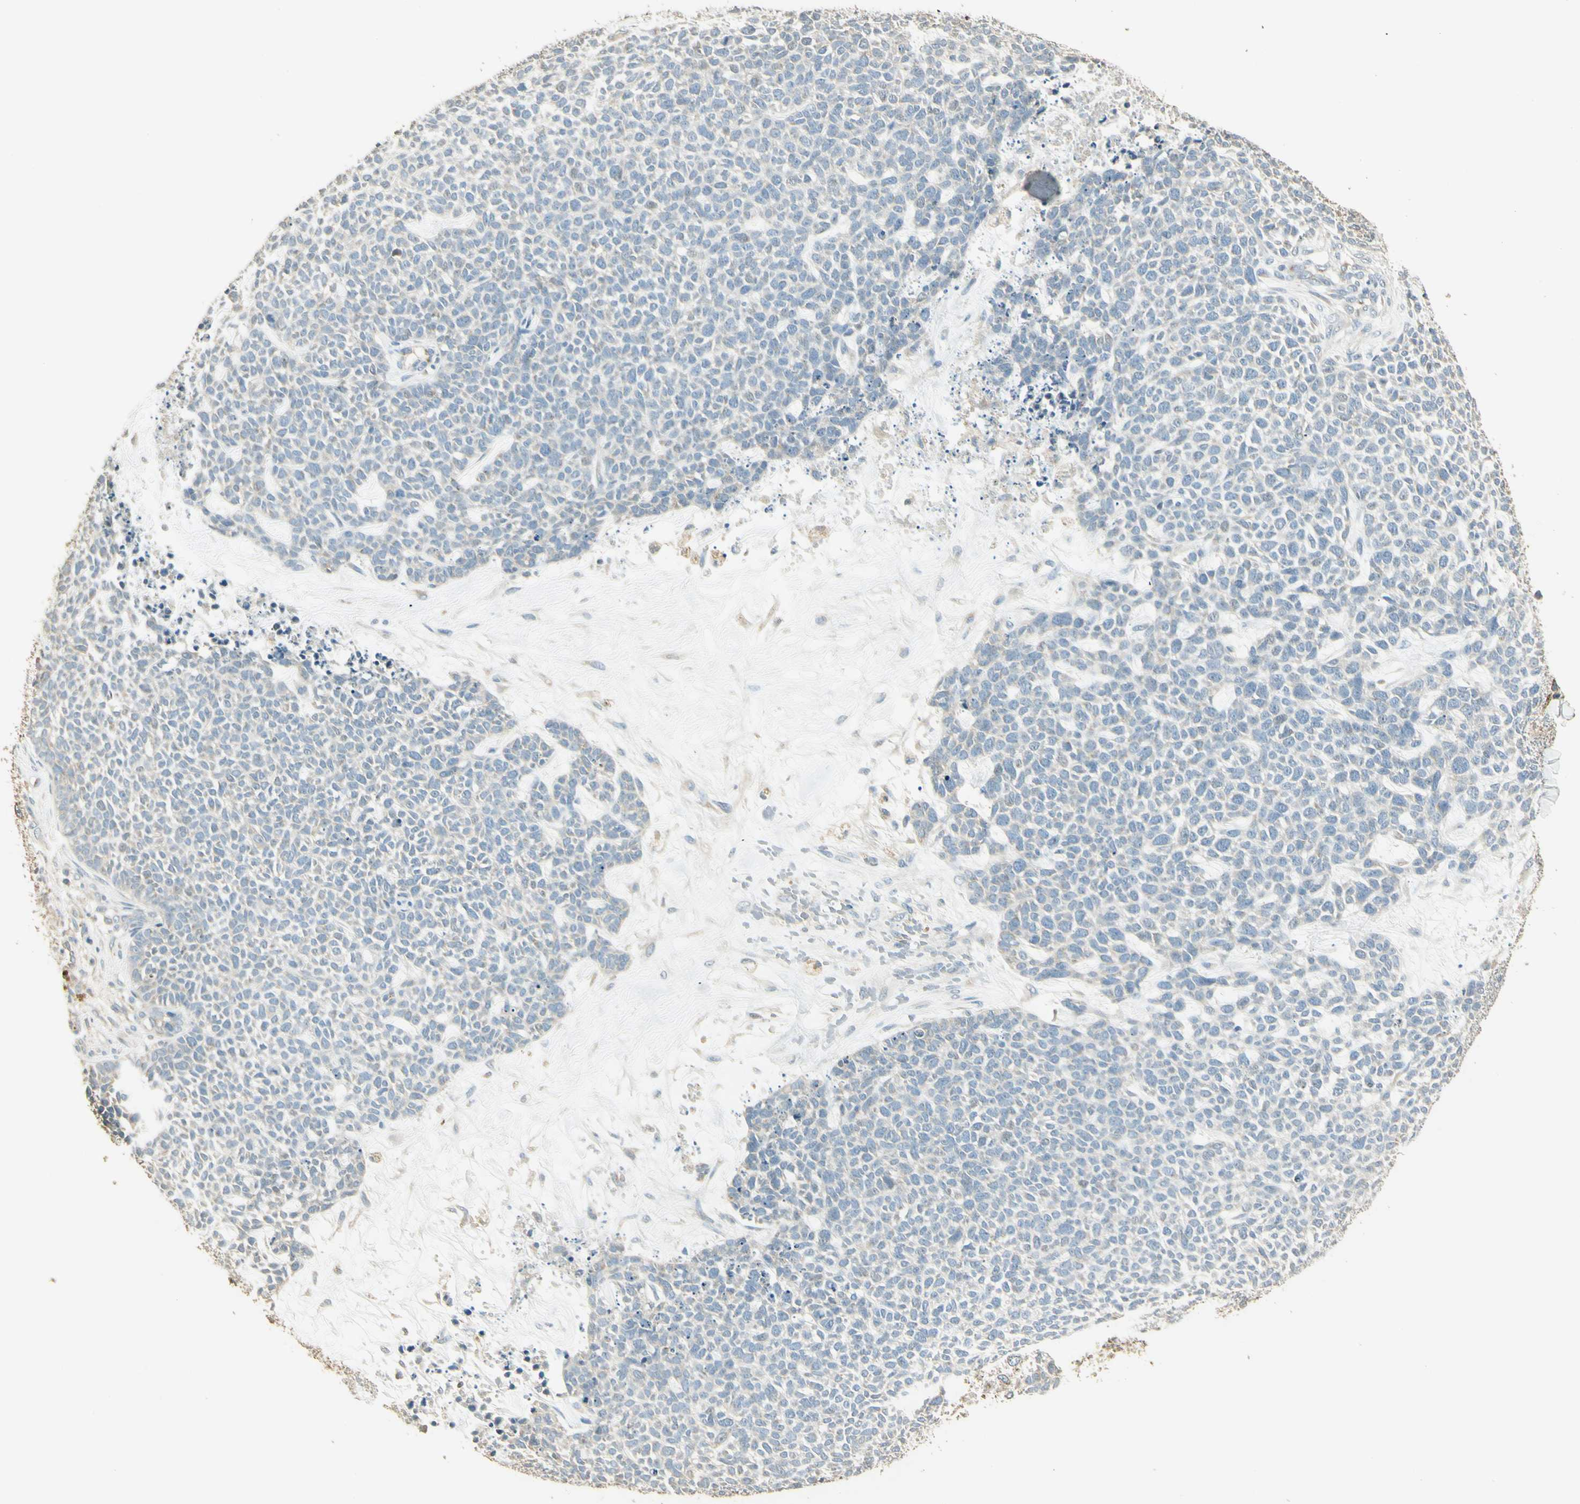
{"staining": {"intensity": "negative", "quantity": "none", "location": "none"}, "tissue": "skin cancer", "cell_type": "Tumor cells", "image_type": "cancer", "snomed": [{"axis": "morphology", "description": "Basal cell carcinoma"}, {"axis": "topography", "description": "Skin"}], "caption": "Skin cancer (basal cell carcinoma) was stained to show a protein in brown. There is no significant staining in tumor cells.", "gene": "UXS1", "patient": {"sex": "female", "age": 84}}